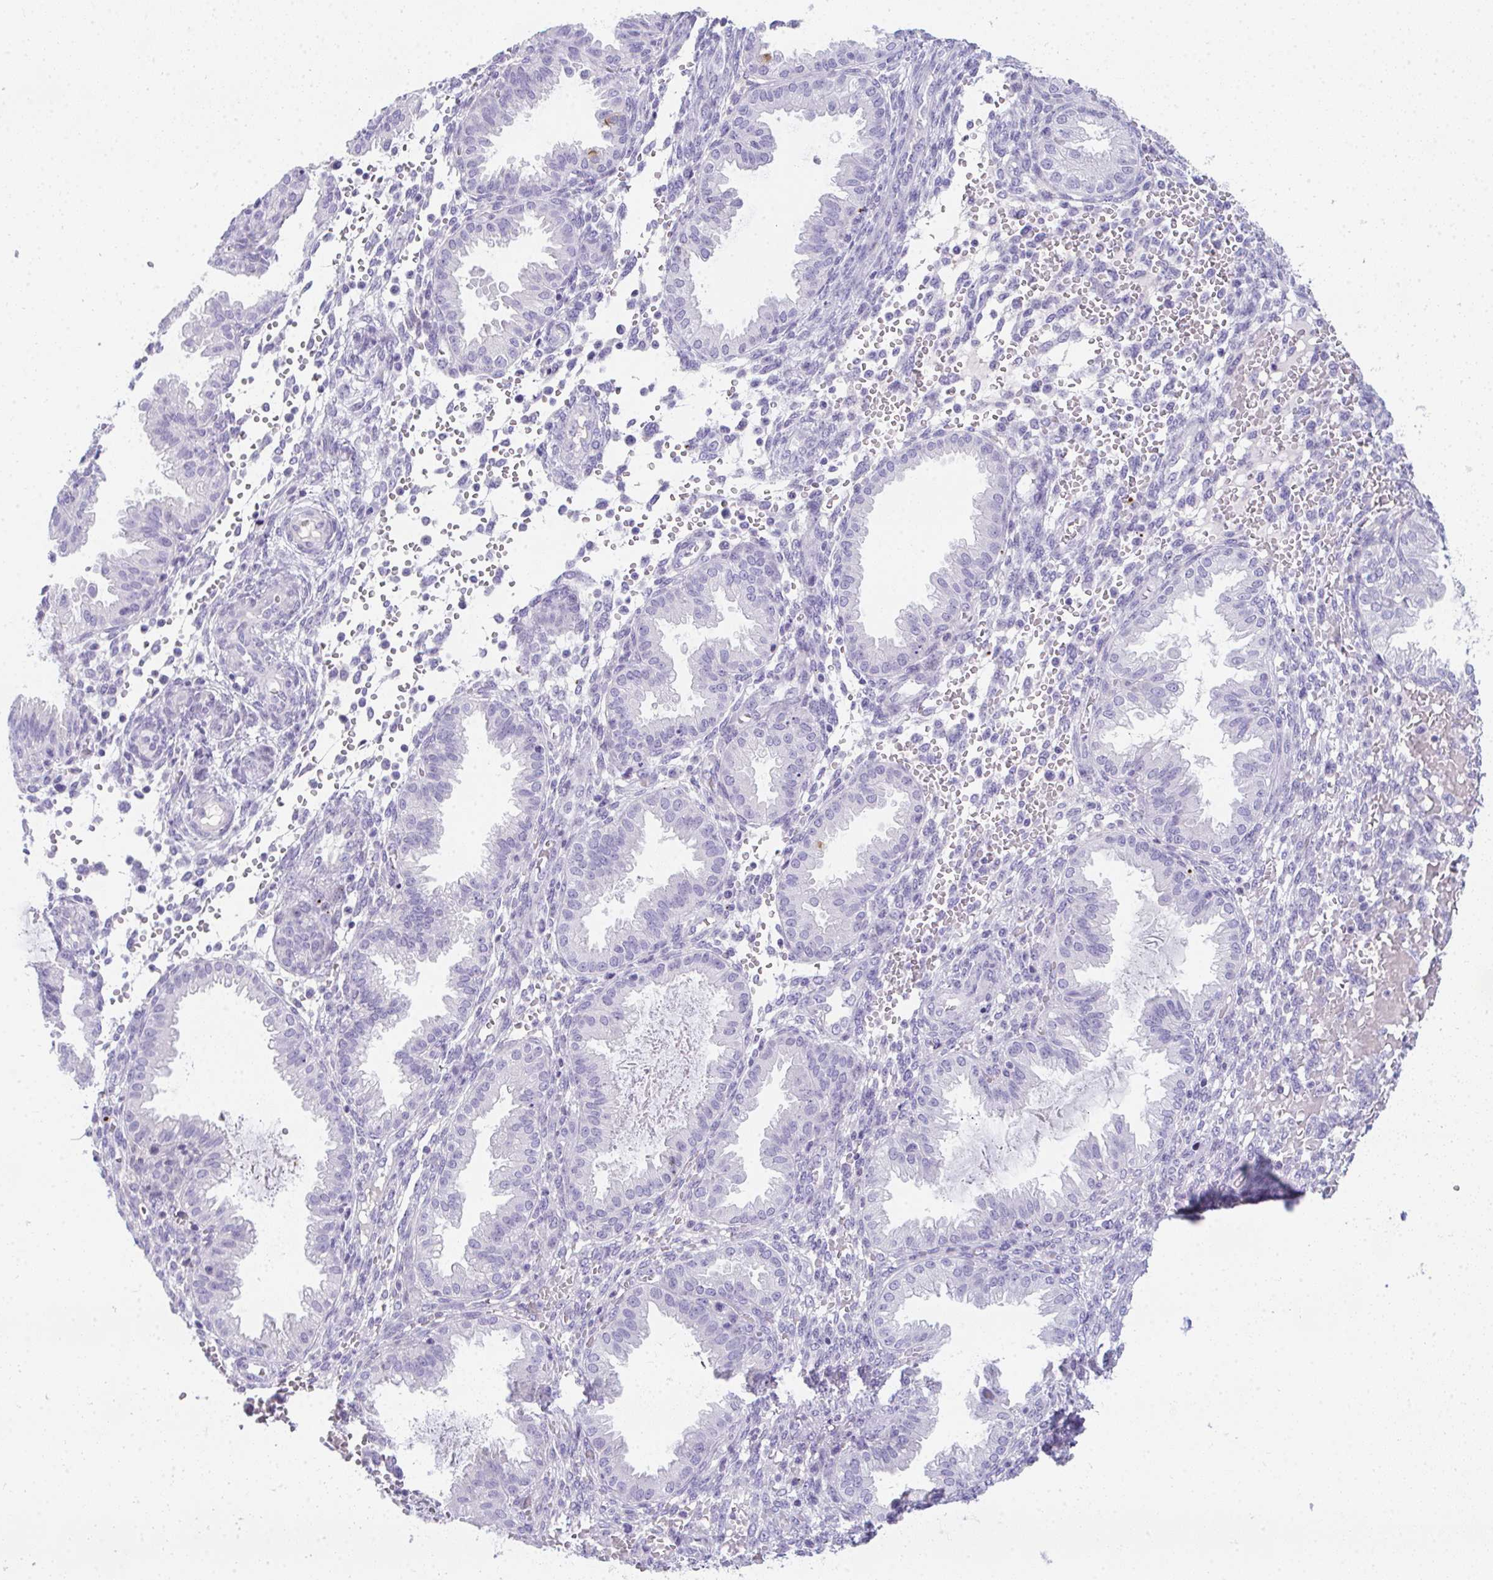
{"staining": {"intensity": "negative", "quantity": "none", "location": "none"}, "tissue": "endometrium", "cell_type": "Cells in endometrial stroma", "image_type": "normal", "snomed": [{"axis": "morphology", "description": "Normal tissue, NOS"}, {"axis": "topography", "description": "Endometrium"}], "caption": "DAB (3,3'-diaminobenzidine) immunohistochemical staining of unremarkable endometrium displays no significant expression in cells in endometrial stroma. (DAB IHC, high magnification).", "gene": "TTC30A", "patient": {"sex": "female", "age": 33}}